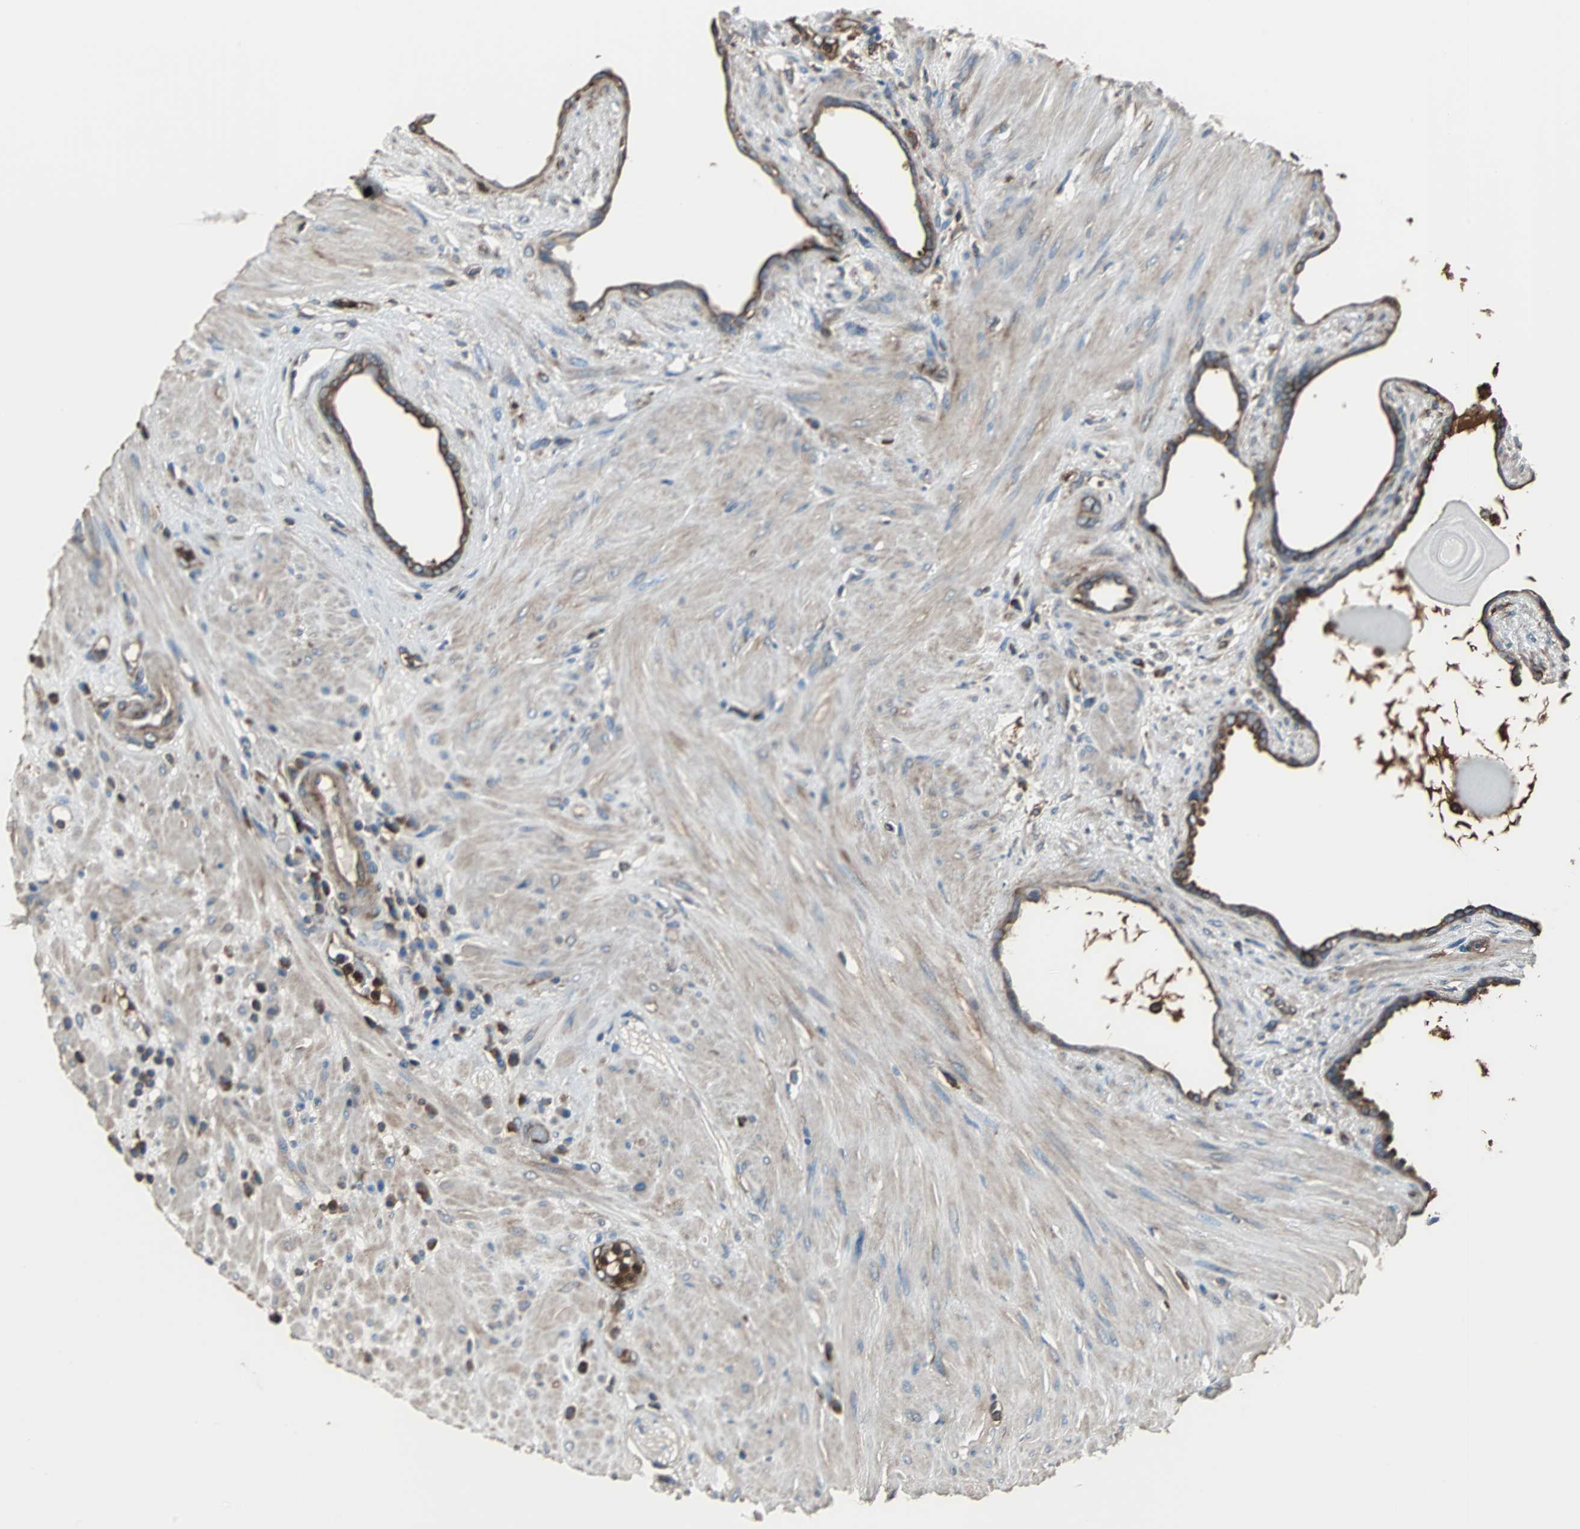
{"staining": {"intensity": "strong", "quantity": ">75%", "location": "cytoplasmic/membranous"}, "tissue": "seminal vesicle", "cell_type": "Glandular cells", "image_type": "normal", "snomed": [{"axis": "morphology", "description": "Normal tissue, NOS"}, {"axis": "topography", "description": "Seminal veicle"}], "caption": "Seminal vesicle stained with immunohistochemistry displays strong cytoplasmic/membranous expression in approximately >75% of glandular cells.", "gene": "ACTN1", "patient": {"sex": "male", "age": 61}}